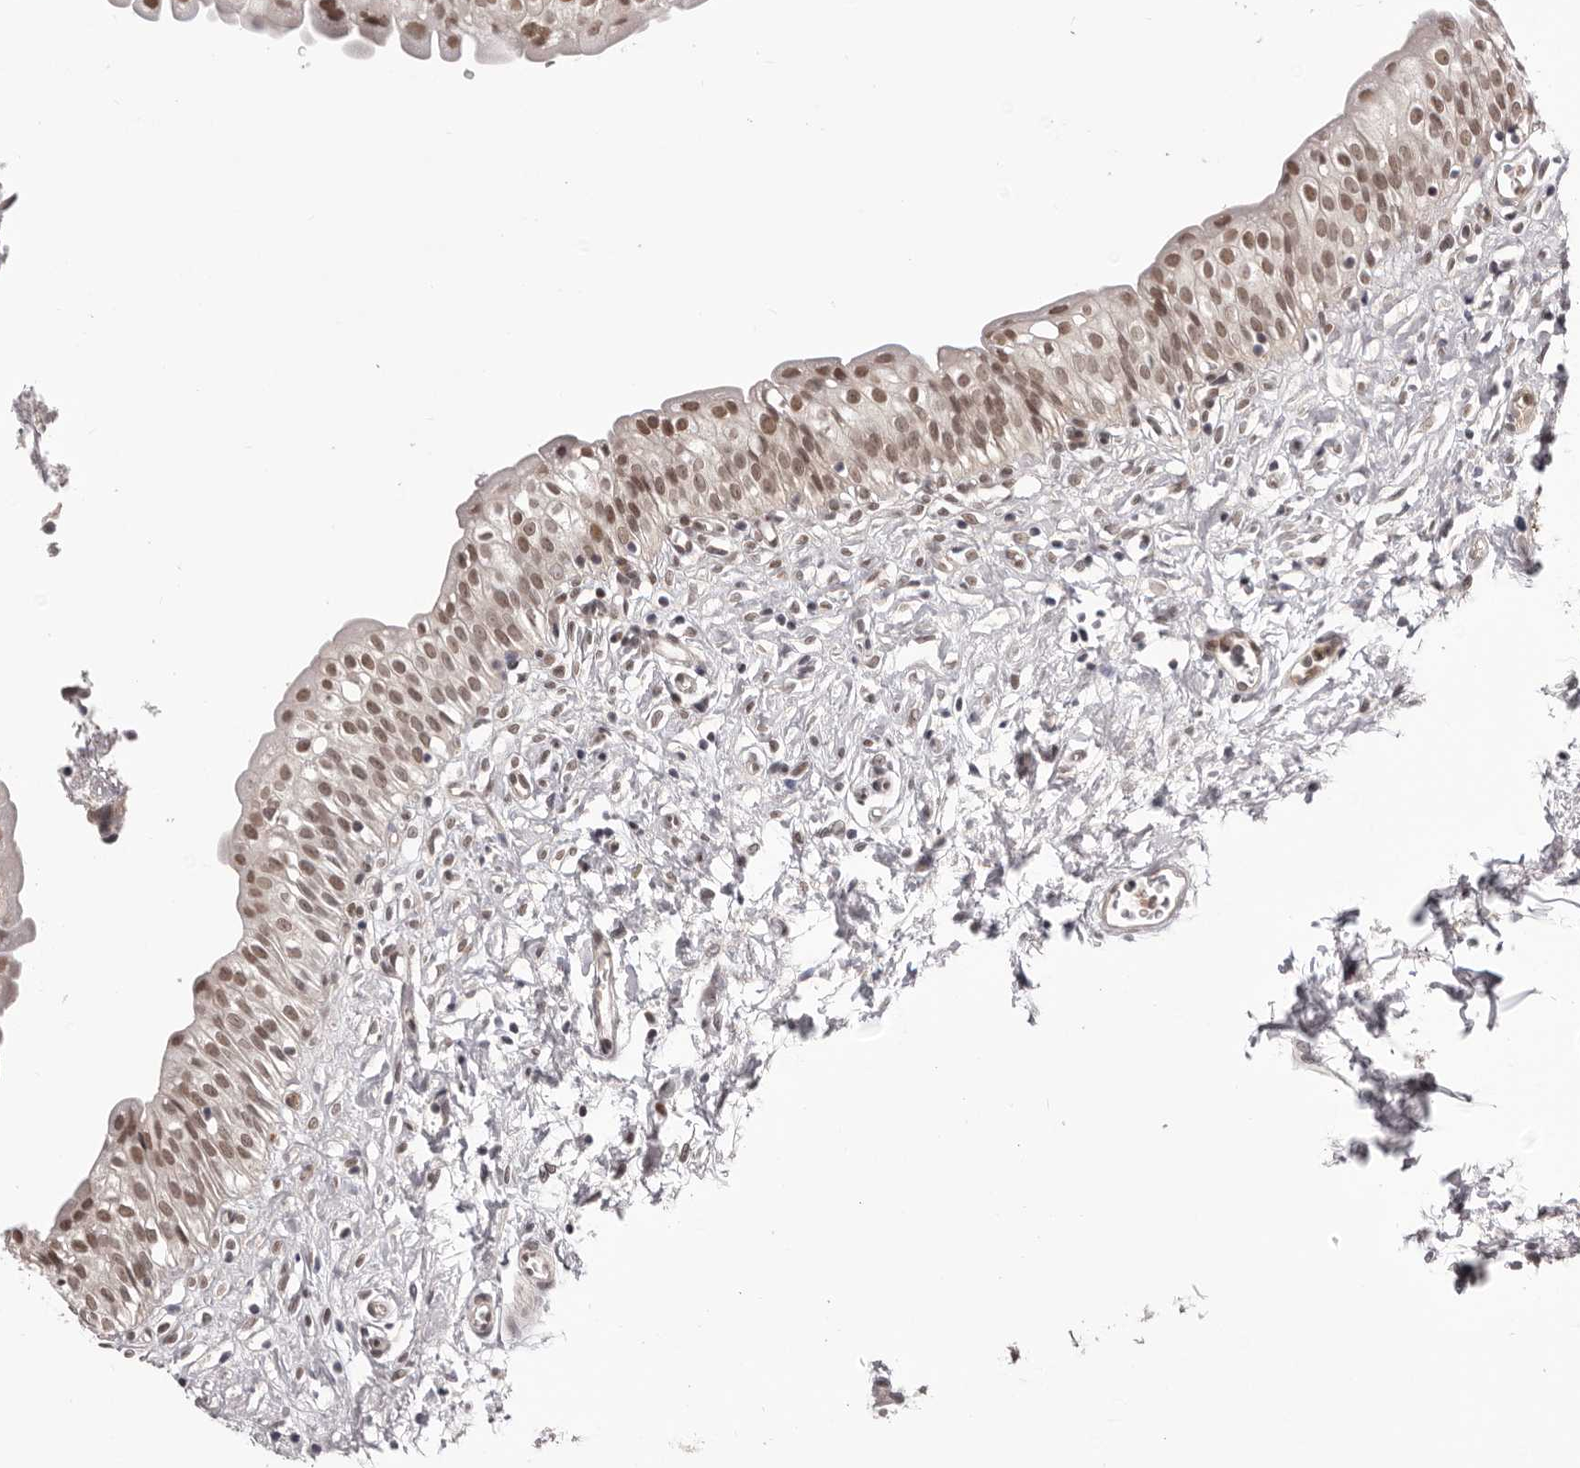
{"staining": {"intensity": "moderate", "quantity": ">75%", "location": "nuclear"}, "tissue": "urinary bladder", "cell_type": "Urothelial cells", "image_type": "normal", "snomed": [{"axis": "morphology", "description": "Normal tissue, NOS"}, {"axis": "topography", "description": "Urinary bladder"}], "caption": "Unremarkable urinary bladder exhibits moderate nuclear positivity in approximately >75% of urothelial cells (Brightfield microscopy of DAB IHC at high magnification)..", "gene": "RNF2", "patient": {"sex": "male", "age": 51}}